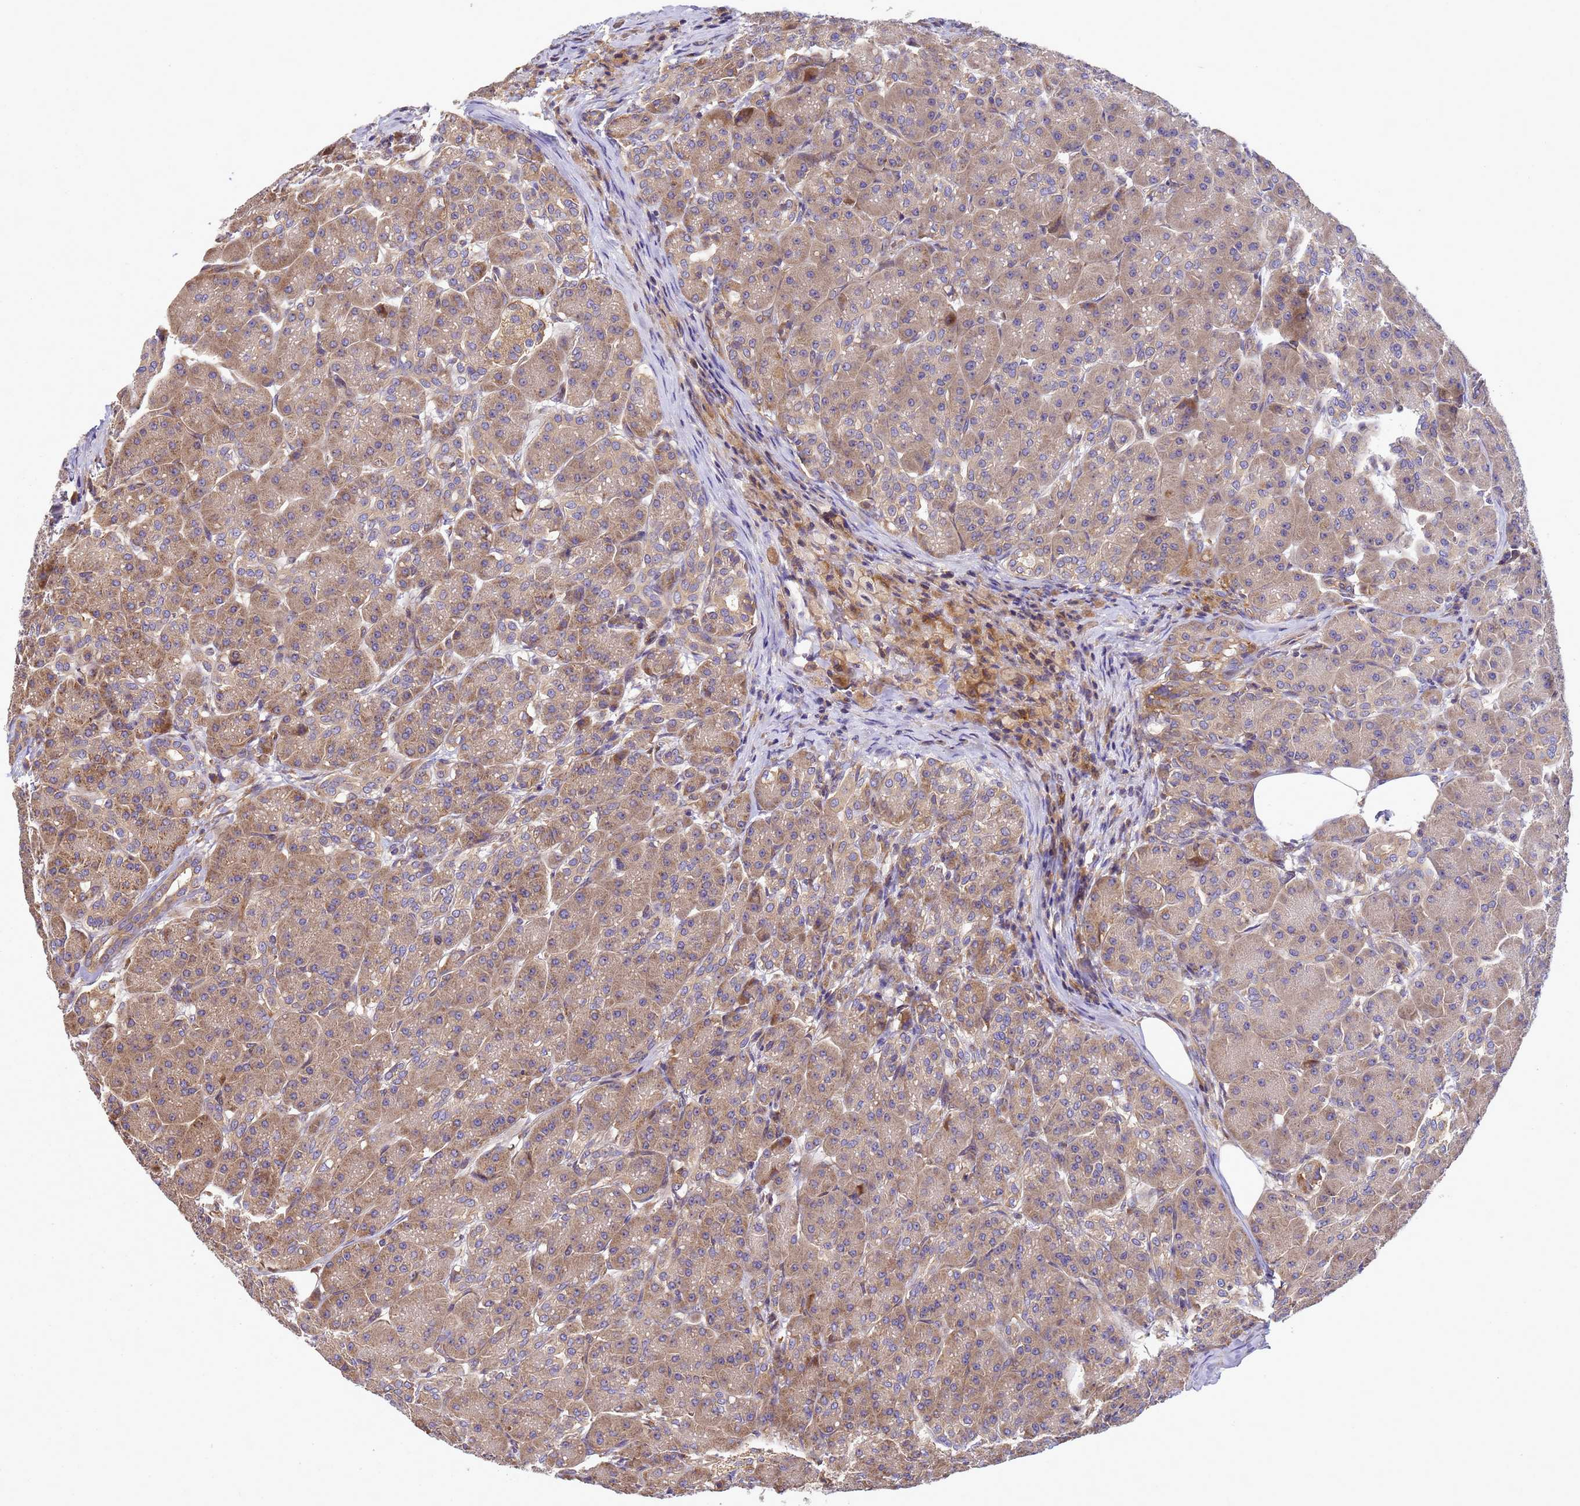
{"staining": {"intensity": "moderate", "quantity": ">75%", "location": "cytoplasmic/membranous"}, "tissue": "pancreas", "cell_type": "Exocrine glandular cells", "image_type": "normal", "snomed": [{"axis": "morphology", "description": "Normal tissue, NOS"}, {"axis": "topography", "description": "Pancreas"}], "caption": "The micrograph displays a brown stain indicating the presence of a protein in the cytoplasmic/membranous of exocrine glandular cells in pancreas.", "gene": "BECN1", "patient": {"sex": "male", "age": 63}}